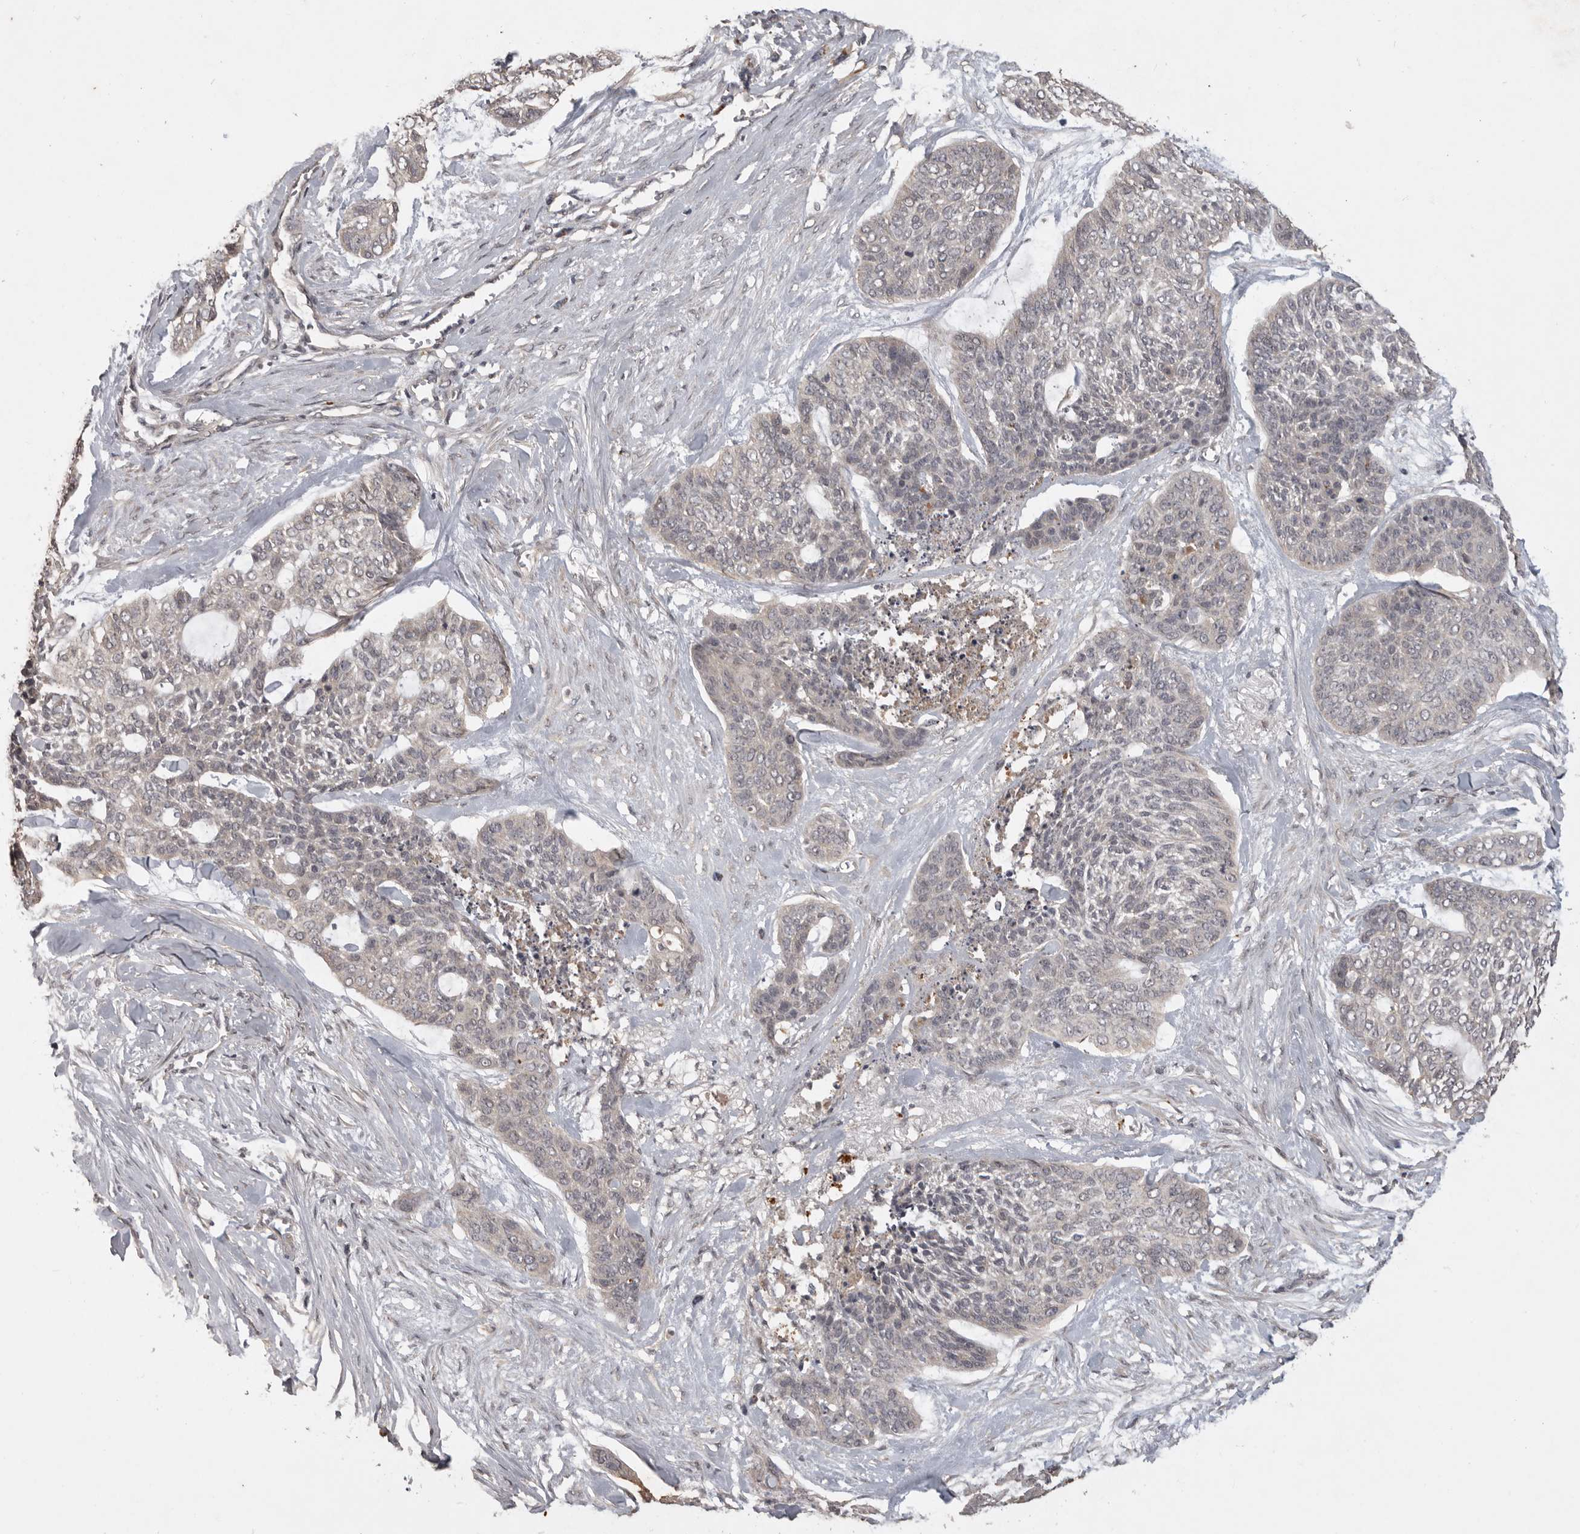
{"staining": {"intensity": "negative", "quantity": "none", "location": "none"}, "tissue": "skin cancer", "cell_type": "Tumor cells", "image_type": "cancer", "snomed": [{"axis": "morphology", "description": "Basal cell carcinoma"}, {"axis": "topography", "description": "Skin"}], "caption": "Tumor cells show no significant protein expression in skin cancer.", "gene": "ADAMTS4", "patient": {"sex": "female", "age": 64}}